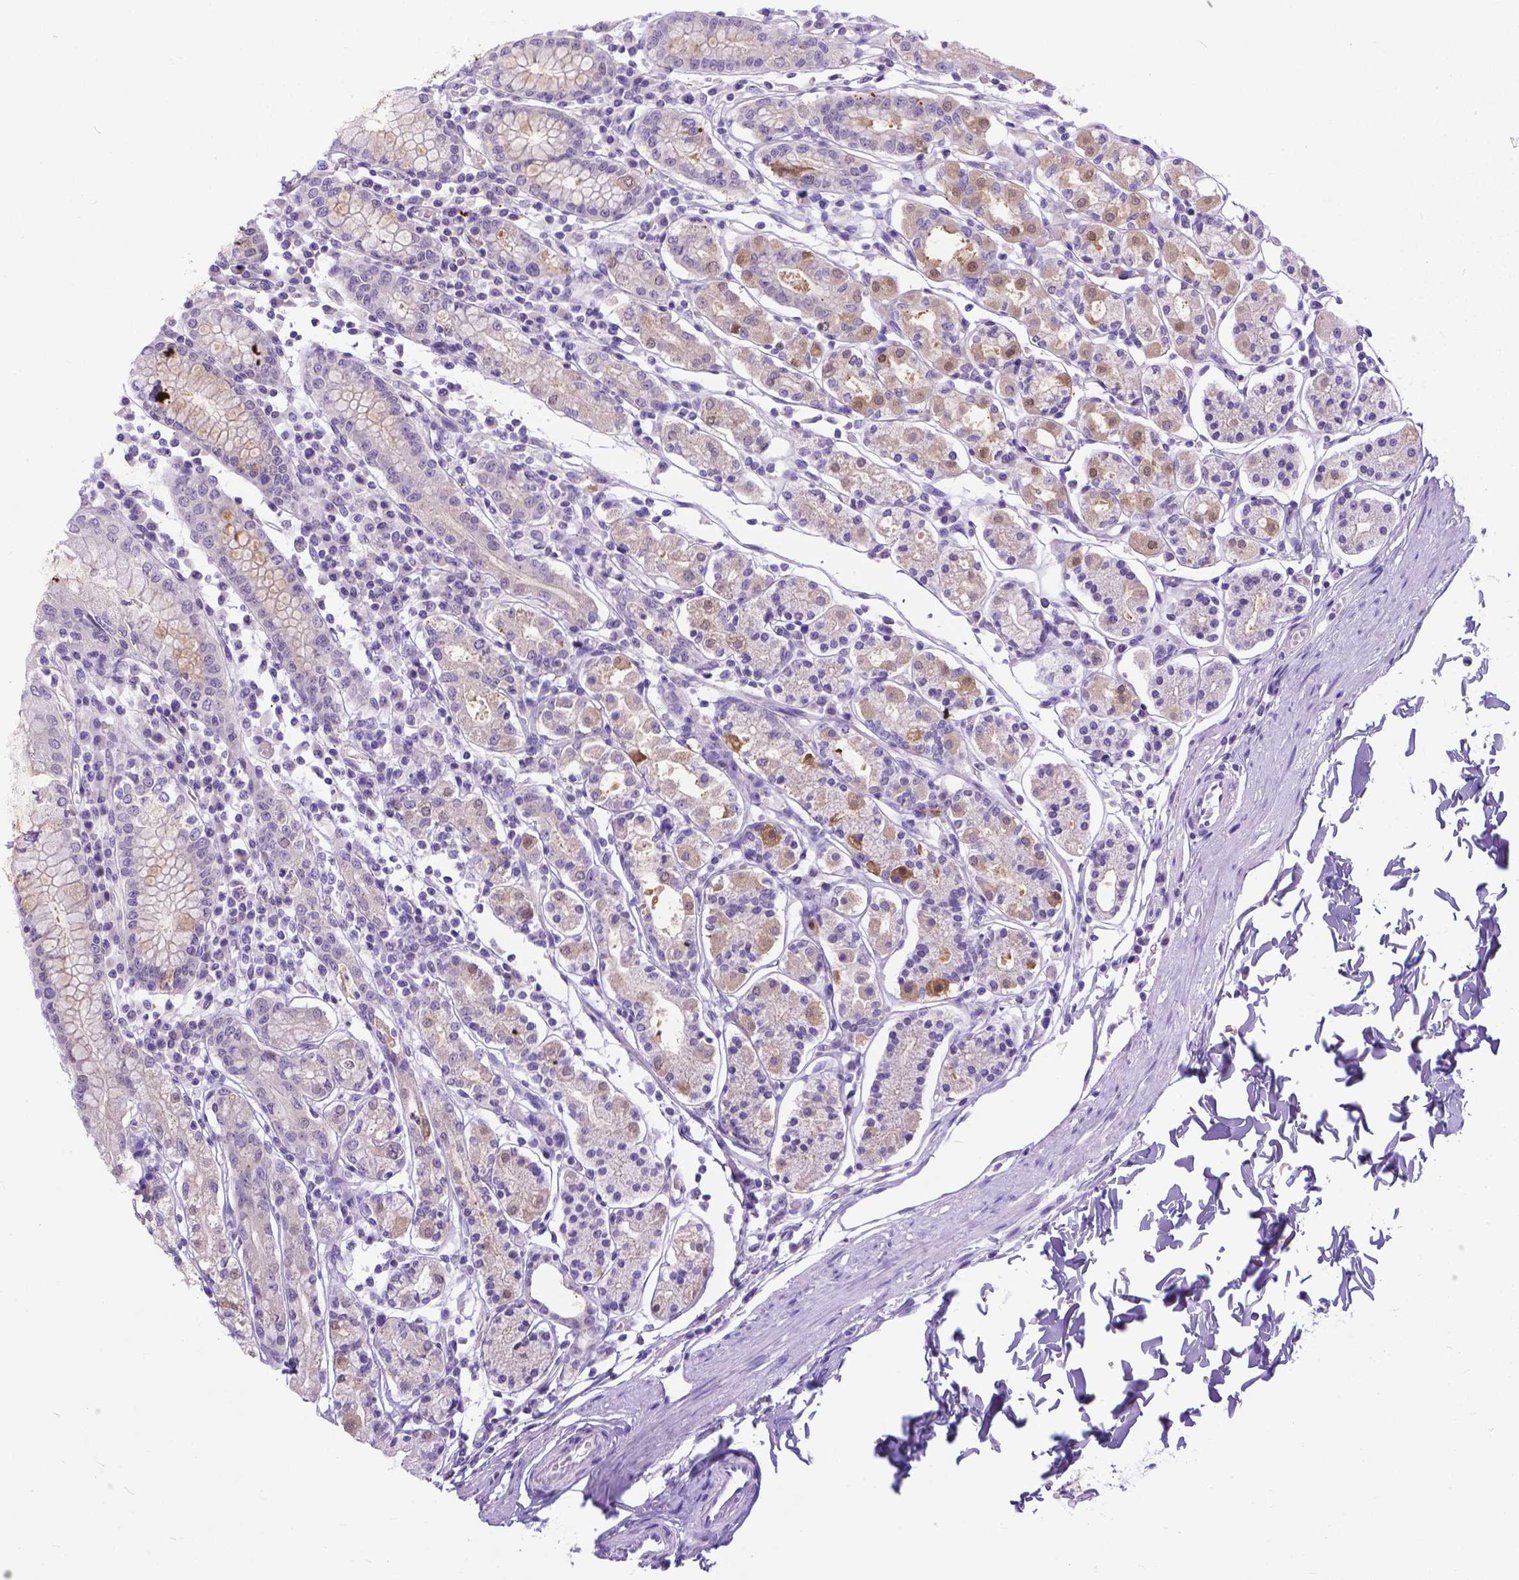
{"staining": {"intensity": "weak", "quantity": "25%-75%", "location": "cytoplasmic/membranous"}, "tissue": "stomach", "cell_type": "Glandular cells", "image_type": "normal", "snomed": [{"axis": "morphology", "description": "Normal tissue, NOS"}, {"axis": "topography", "description": "Stomach, upper"}, {"axis": "topography", "description": "Stomach"}], "caption": "Protein expression by IHC displays weak cytoplasmic/membranous positivity in about 25%-75% of glandular cells in unremarkable stomach.", "gene": "TTLL6", "patient": {"sex": "male", "age": 62}}